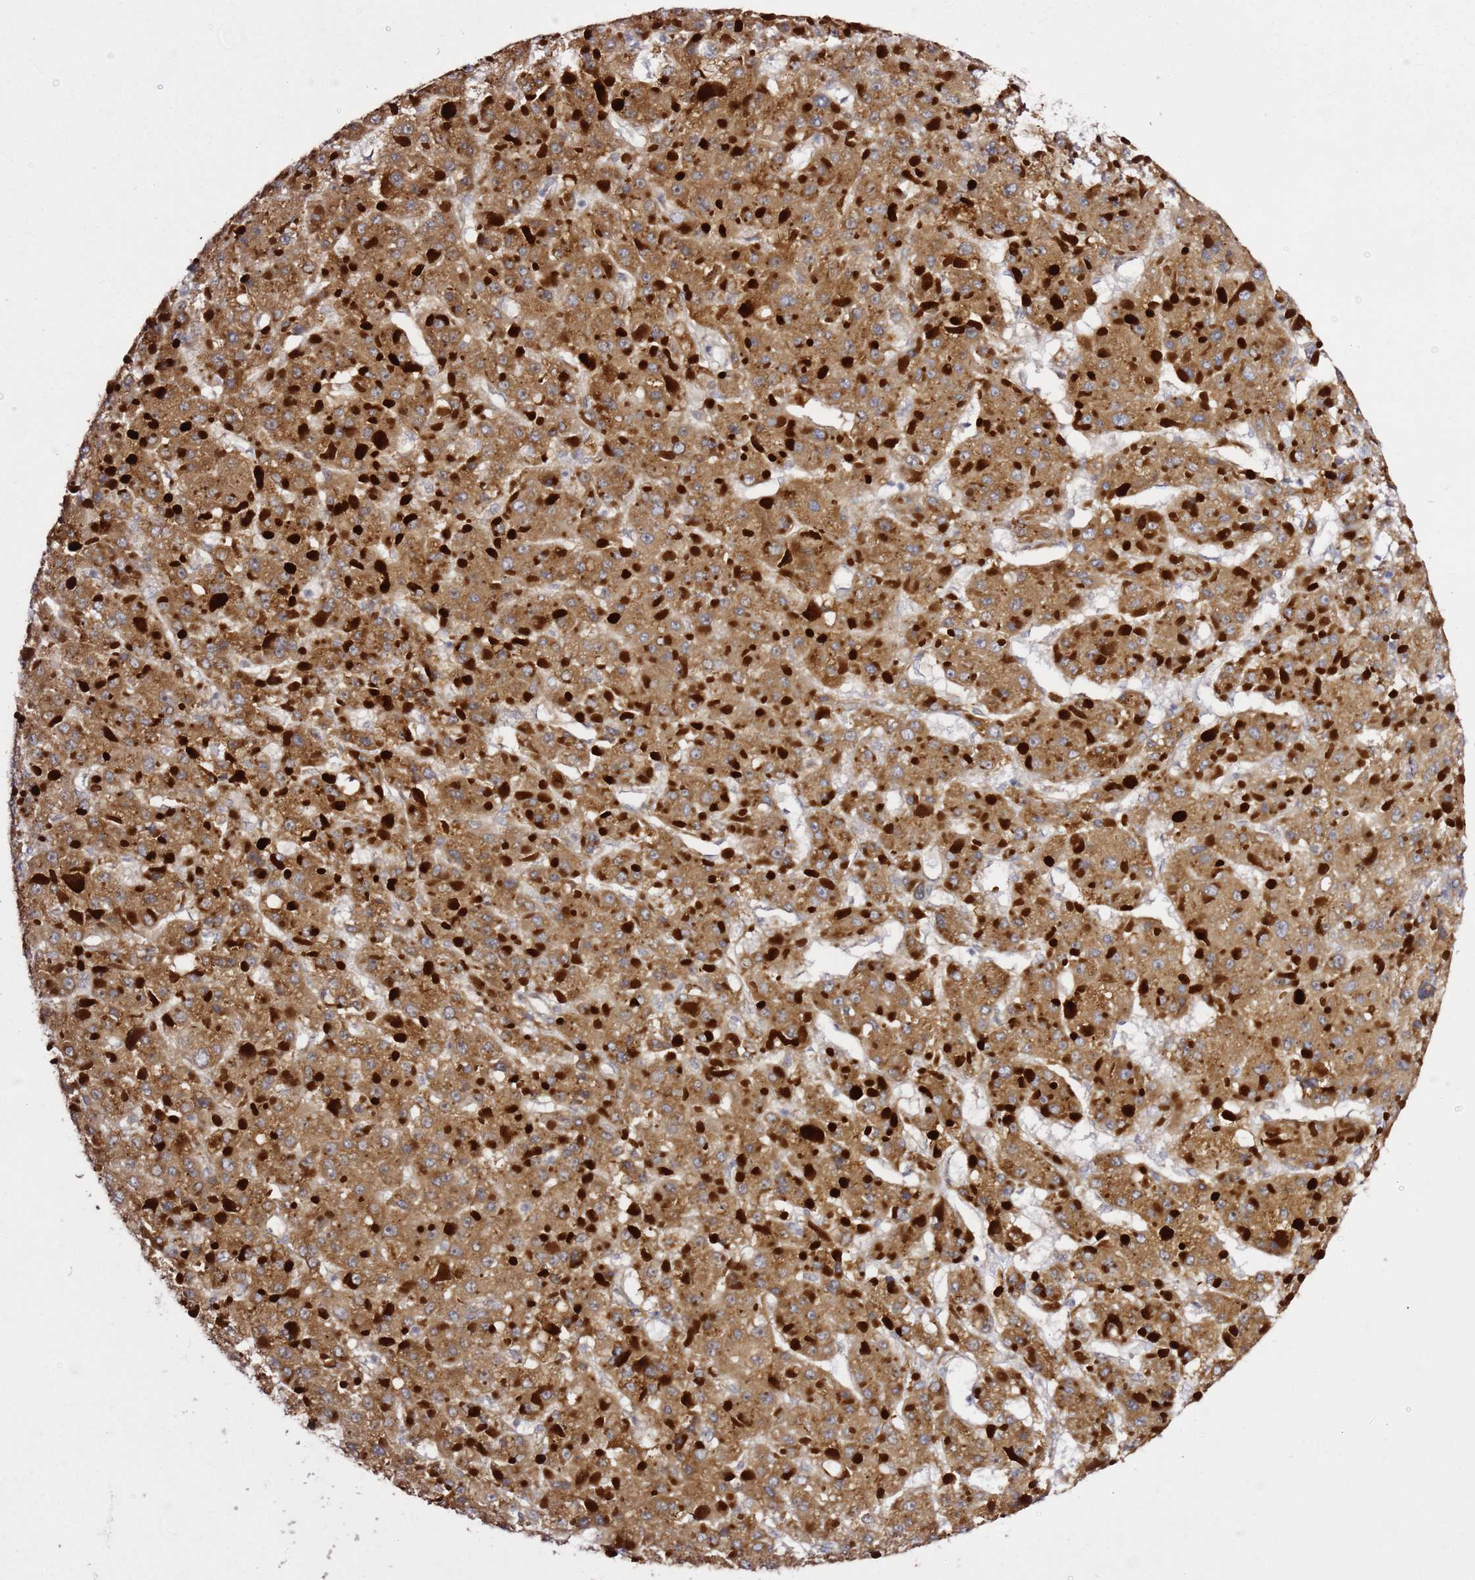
{"staining": {"intensity": "moderate", "quantity": ">75%", "location": "cytoplasmic/membranous"}, "tissue": "liver cancer", "cell_type": "Tumor cells", "image_type": "cancer", "snomed": [{"axis": "morphology", "description": "Carcinoma, Hepatocellular, NOS"}, {"axis": "topography", "description": "Liver"}], "caption": "Immunohistochemical staining of human liver cancer (hepatocellular carcinoma) reveals medium levels of moderate cytoplasmic/membranous positivity in about >75% of tumor cells. (IHC, brightfield microscopy, high magnification).", "gene": "PRKAB2", "patient": {"sex": "female", "age": 73}}